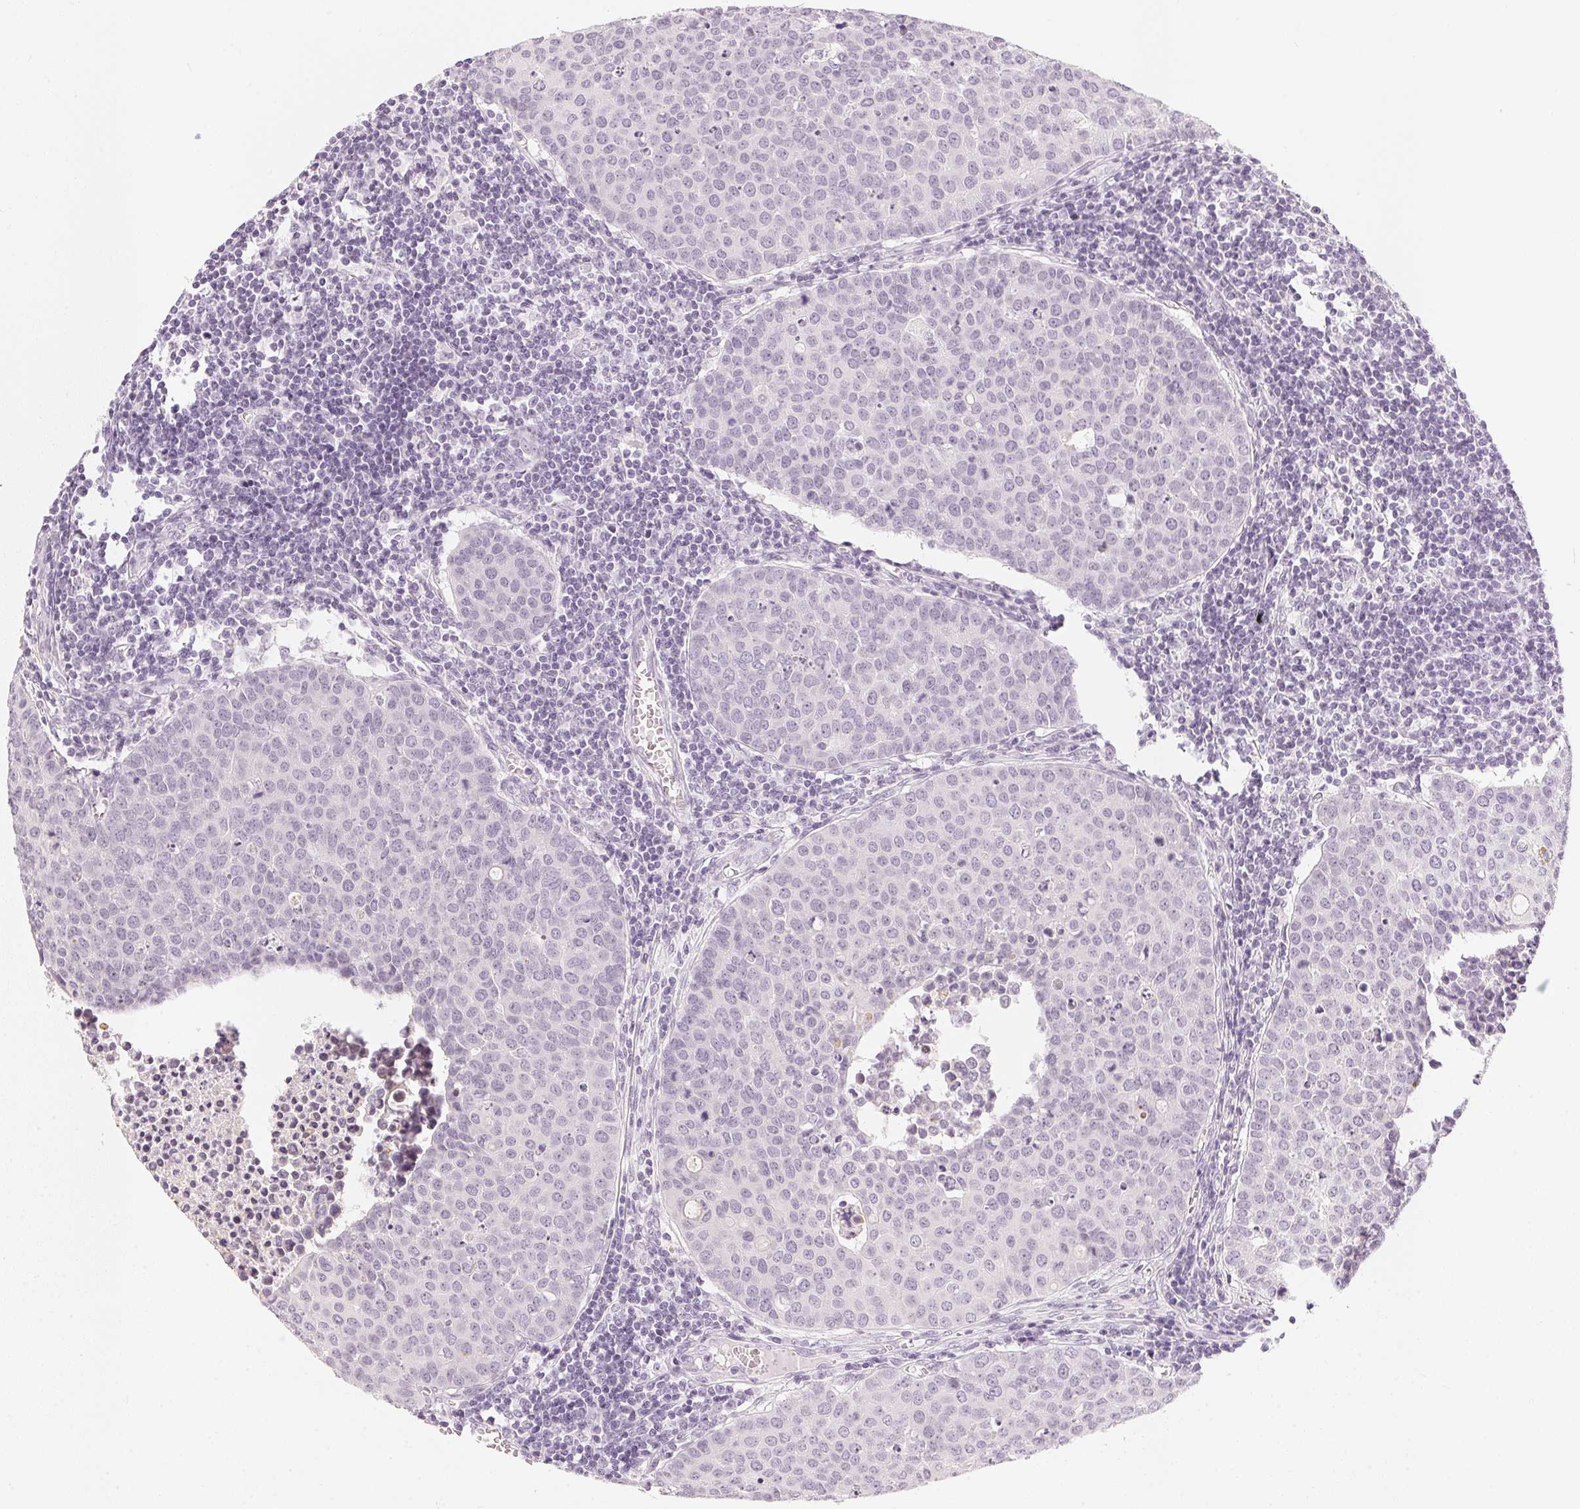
{"staining": {"intensity": "negative", "quantity": "none", "location": "none"}, "tissue": "carcinoid", "cell_type": "Tumor cells", "image_type": "cancer", "snomed": [{"axis": "morphology", "description": "Carcinoid, malignant, NOS"}, {"axis": "topography", "description": "Colon"}], "caption": "Immunohistochemistry image of neoplastic tissue: human carcinoid stained with DAB exhibits no significant protein expression in tumor cells.", "gene": "CHST4", "patient": {"sex": "male", "age": 81}}